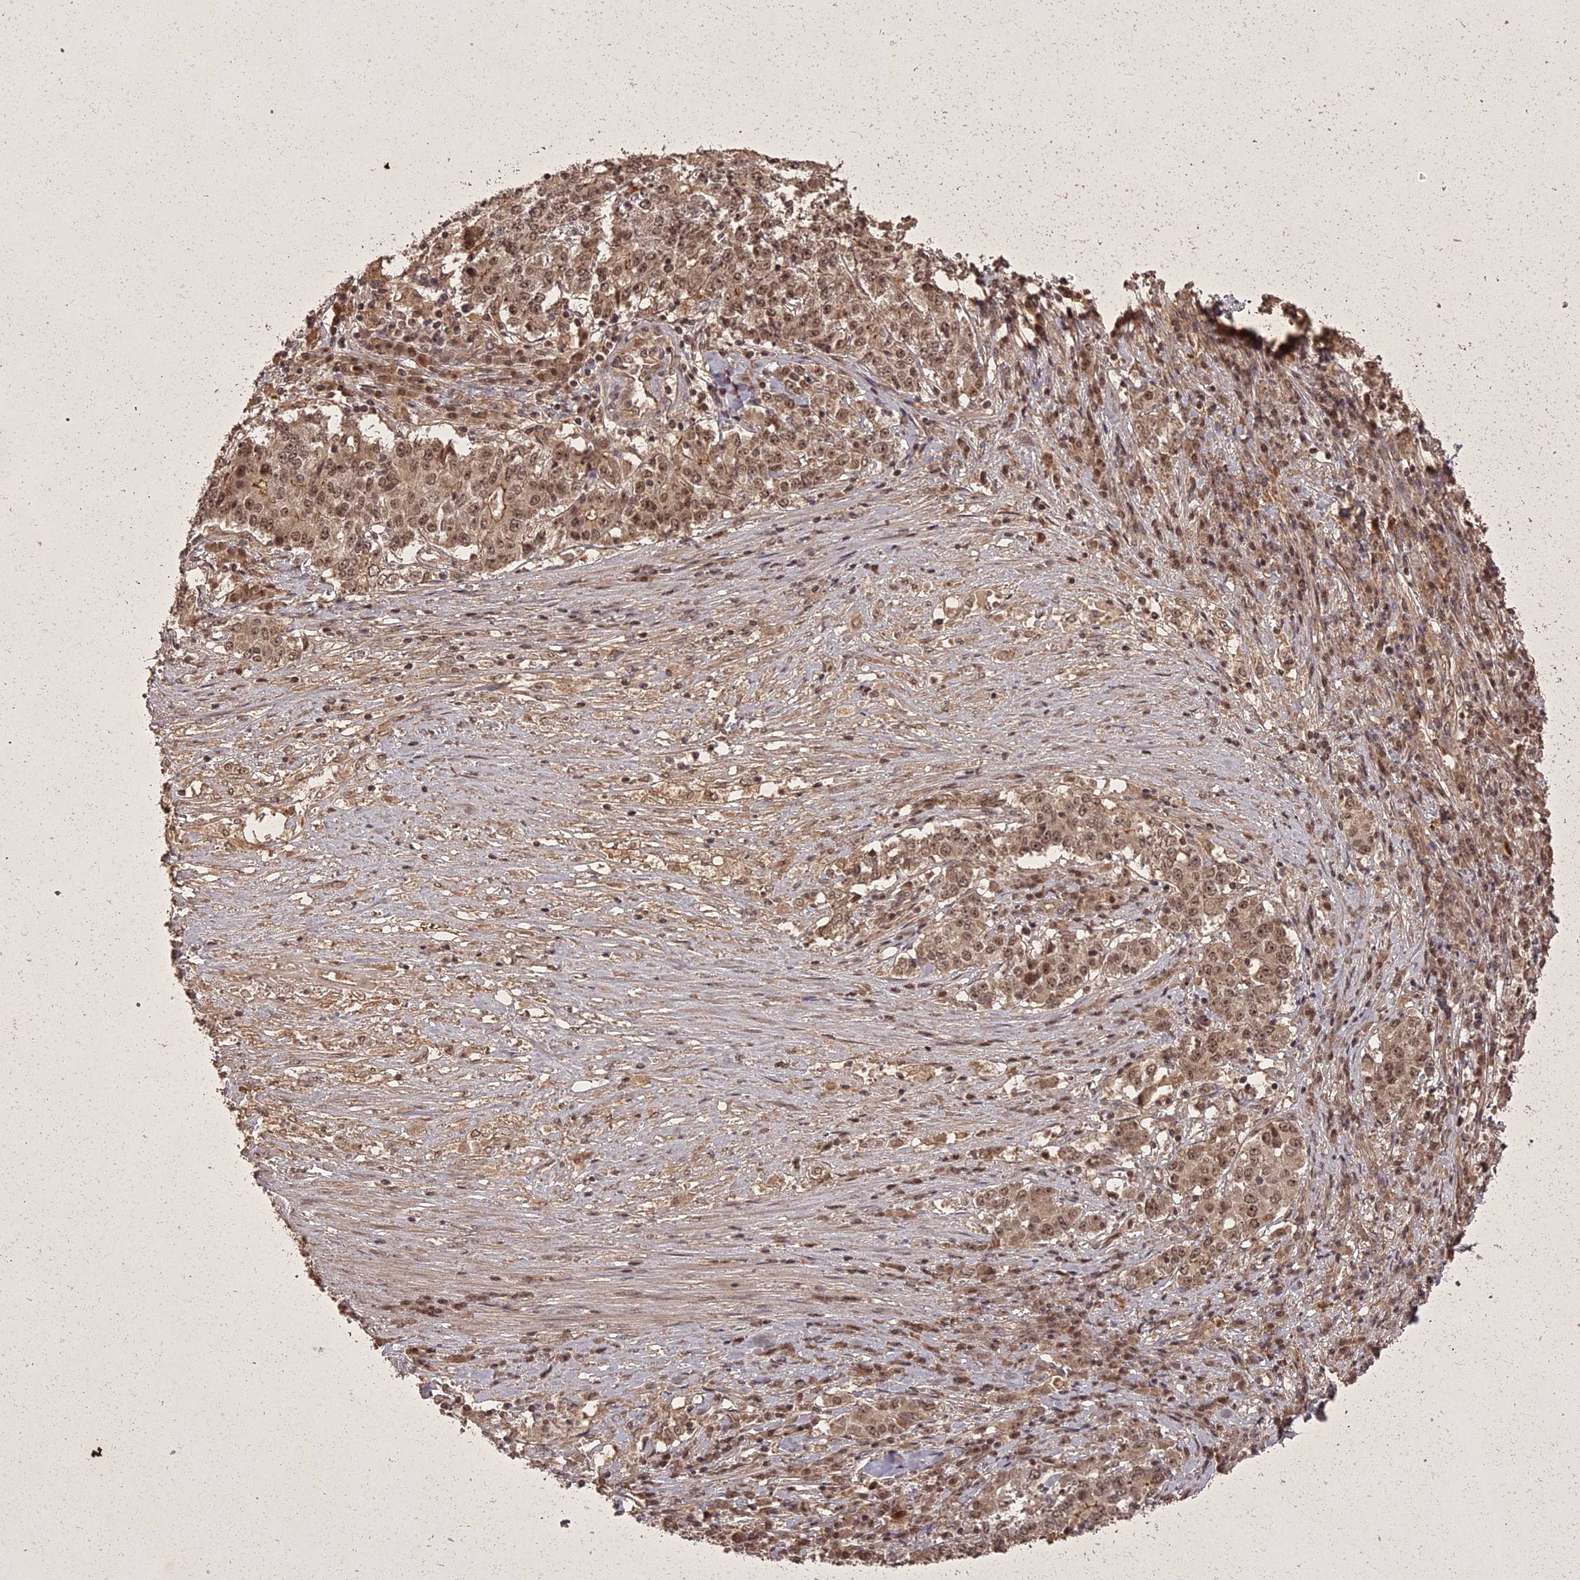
{"staining": {"intensity": "moderate", "quantity": ">75%", "location": "cytoplasmic/membranous,nuclear"}, "tissue": "stomach cancer", "cell_type": "Tumor cells", "image_type": "cancer", "snomed": [{"axis": "morphology", "description": "Adenocarcinoma, NOS"}, {"axis": "topography", "description": "Stomach"}], "caption": "Protein expression by IHC displays moderate cytoplasmic/membranous and nuclear staining in approximately >75% of tumor cells in stomach adenocarcinoma. The protein of interest is shown in brown color, while the nuclei are stained blue.", "gene": "ING5", "patient": {"sex": "male", "age": 59}}